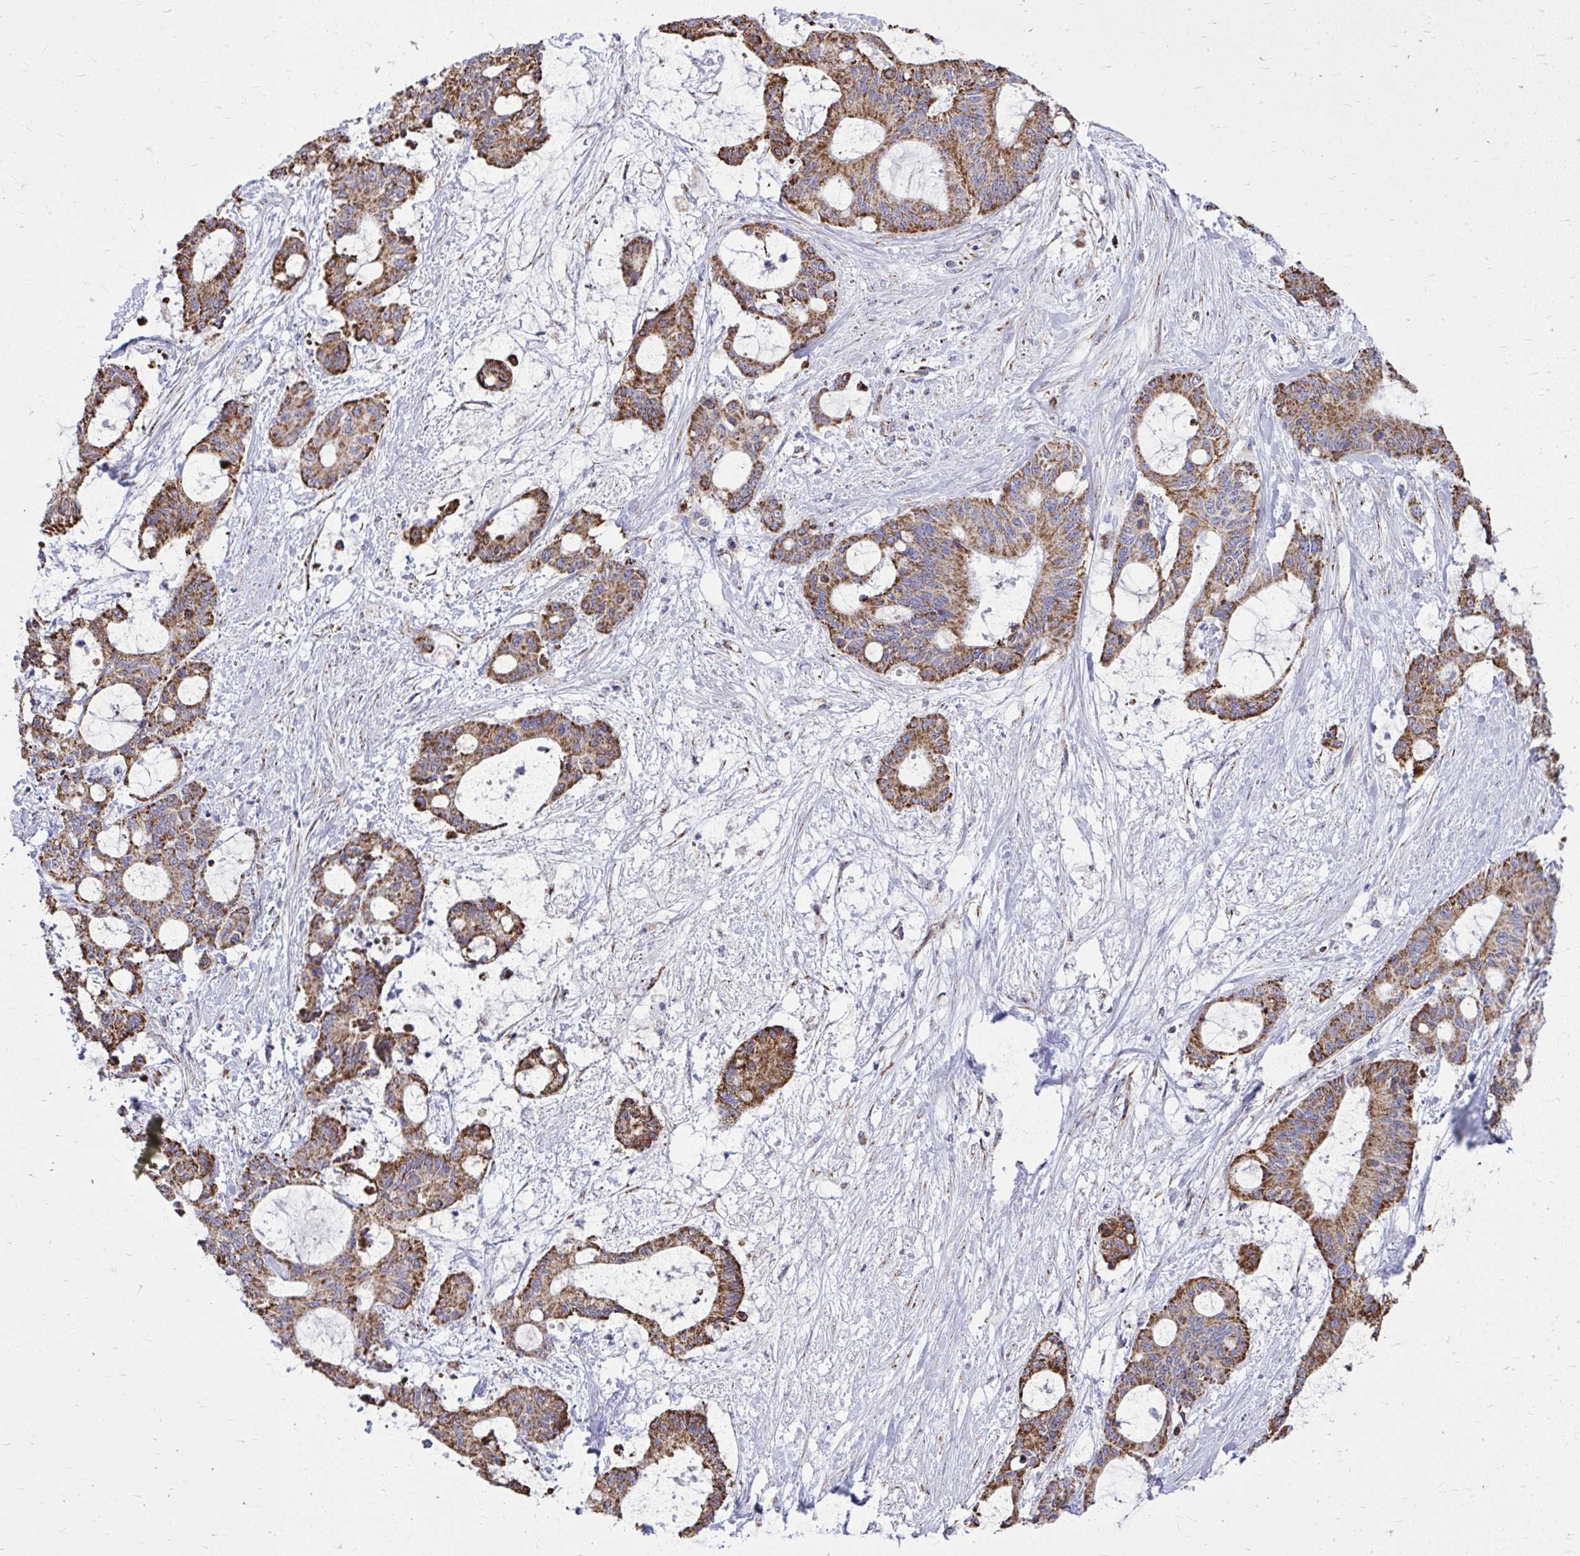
{"staining": {"intensity": "strong", "quantity": ">75%", "location": "cytoplasmic/membranous"}, "tissue": "liver cancer", "cell_type": "Tumor cells", "image_type": "cancer", "snomed": [{"axis": "morphology", "description": "Normal tissue, NOS"}, {"axis": "morphology", "description": "Cholangiocarcinoma"}, {"axis": "topography", "description": "Liver"}, {"axis": "topography", "description": "Peripheral nerve tissue"}], "caption": "Immunohistochemistry (IHC) of liver cancer (cholangiocarcinoma) displays high levels of strong cytoplasmic/membranous positivity in approximately >75% of tumor cells.", "gene": "ZNF362", "patient": {"sex": "female", "age": 73}}